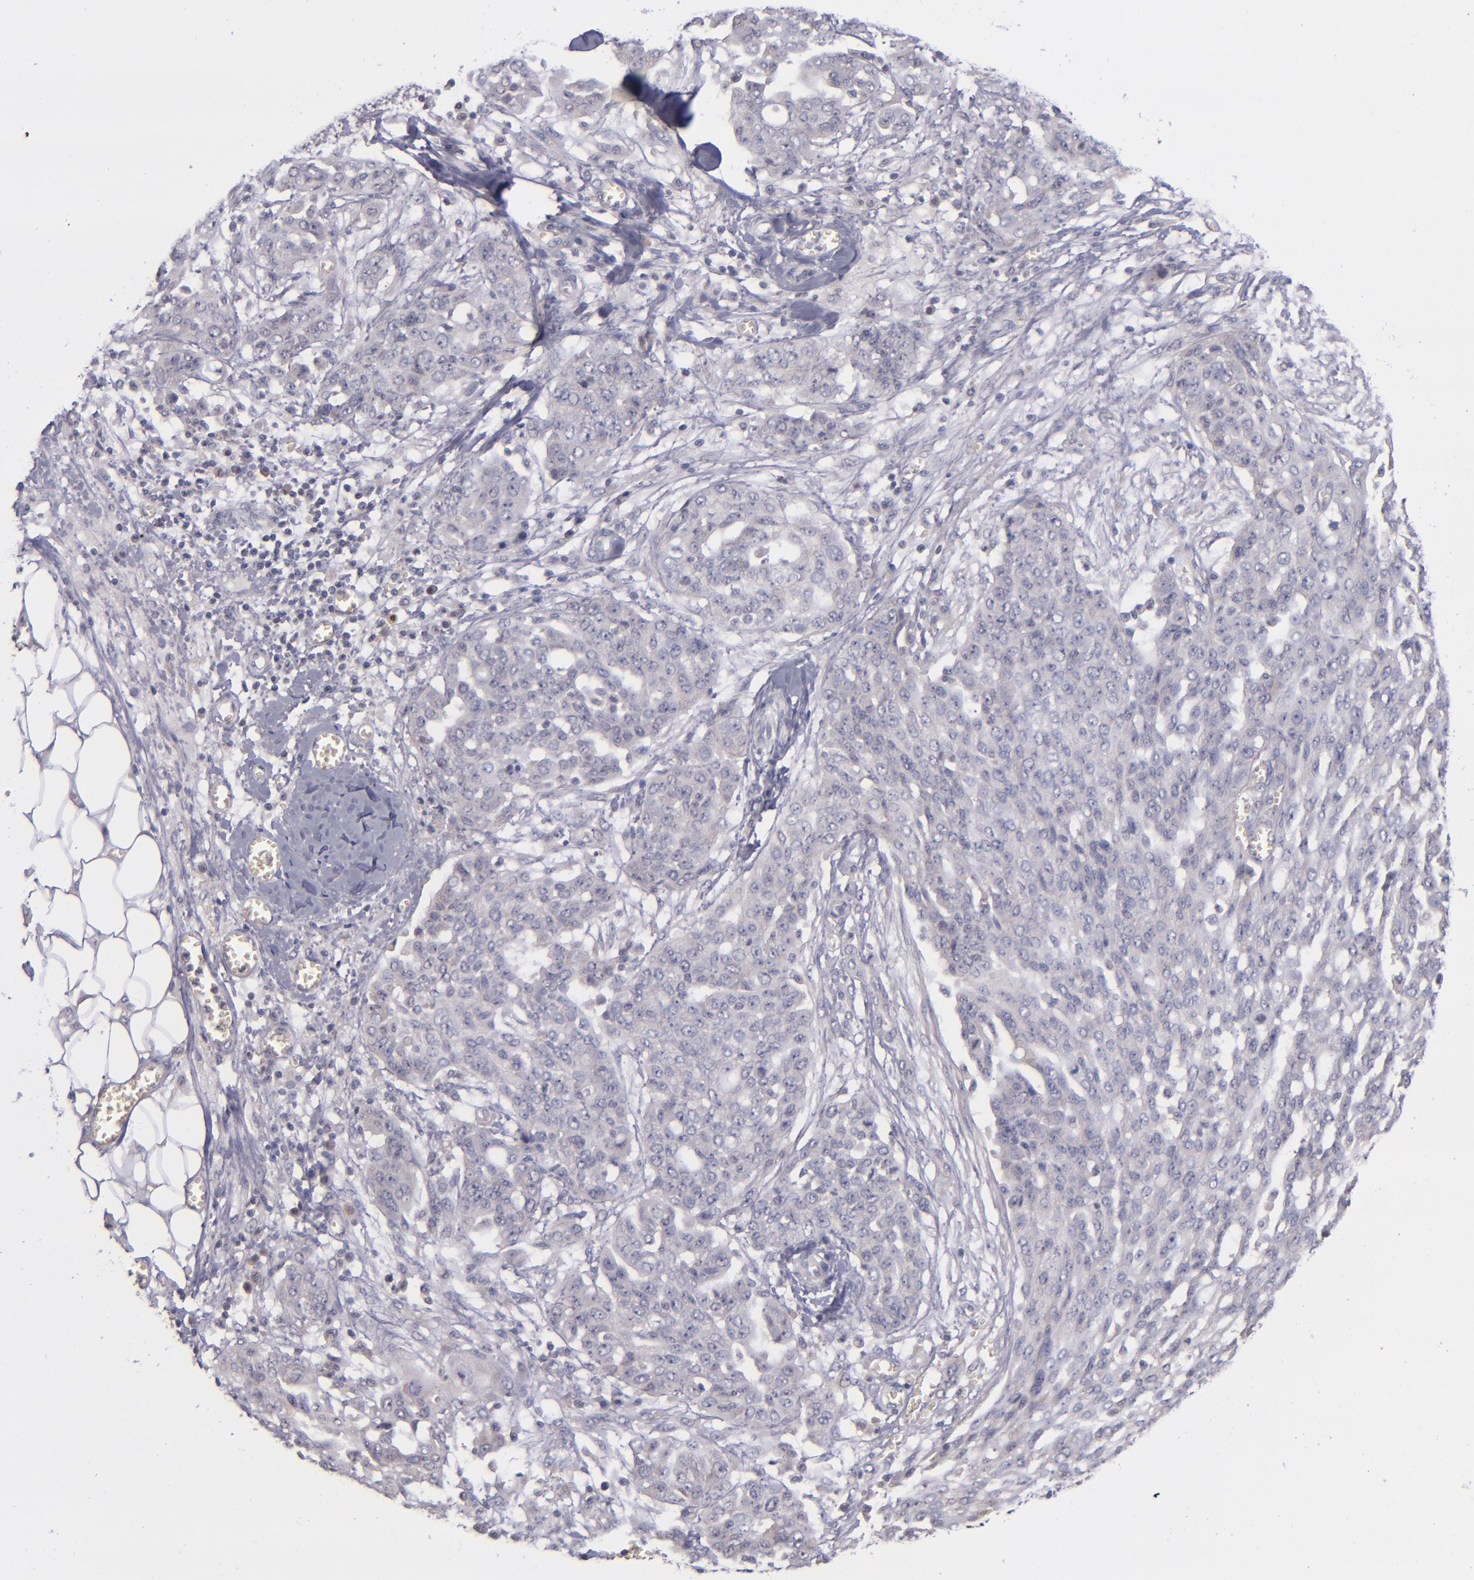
{"staining": {"intensity": "negative", "quantity": "none", "location": "none"}, "tissue": "ovarian cancer", "cell_type": "Tumor cells", "image_type": "cancer", "snomed": [{"axis": "morphology", "description": "Cystadenocarcinoma, serous, NOS"}, {"axis": "topography", "description": "Soft tissue"}, {"axis": "topography", "description": "Ovary"}], "caption": "Immunohistochemistry of ovarian cancer shows no positivity in tumor cells.", "gene": "TSC2", "patient": {"sex": "female", "age": 57}}